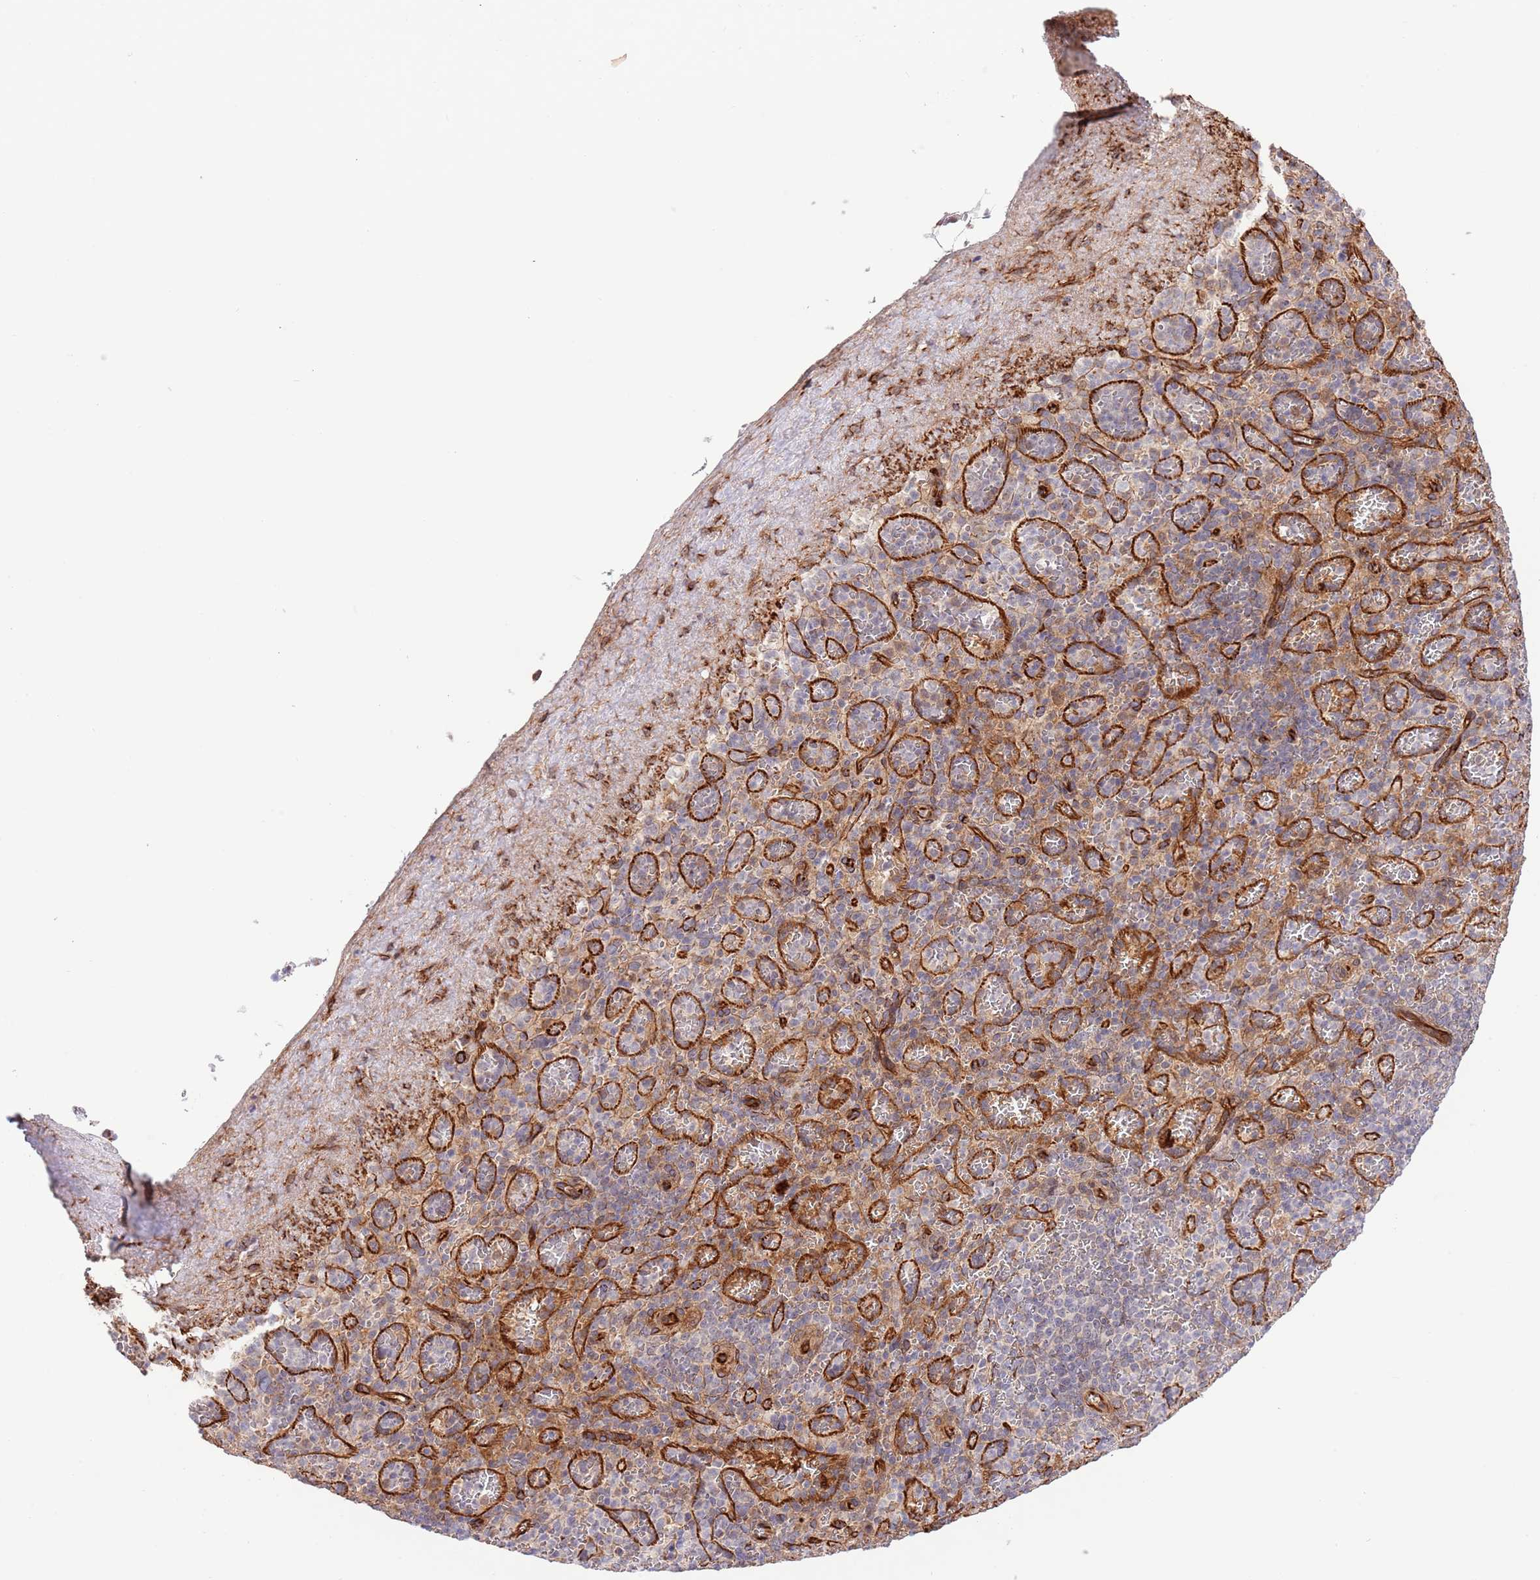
{"staining": {"intensity": "negative", "quantity": "none", "location": "none"}, "tissue": "spleen", "cell_type": "Cells in red pulp", "image_type": "normal", "snomed": [{"axis": "morphology", "description": "Normal tissue, NOS"}, {"axis": "topography", "description": "Spleen"}], "caption": "High power microscopy micrograph of an immunohistochemistry (IHC) image of unremarkable spleen, revealing no significant staining in cells in red pulp.", "gene": "NEK3", "patient": {"sex": "female", "age": 74}}